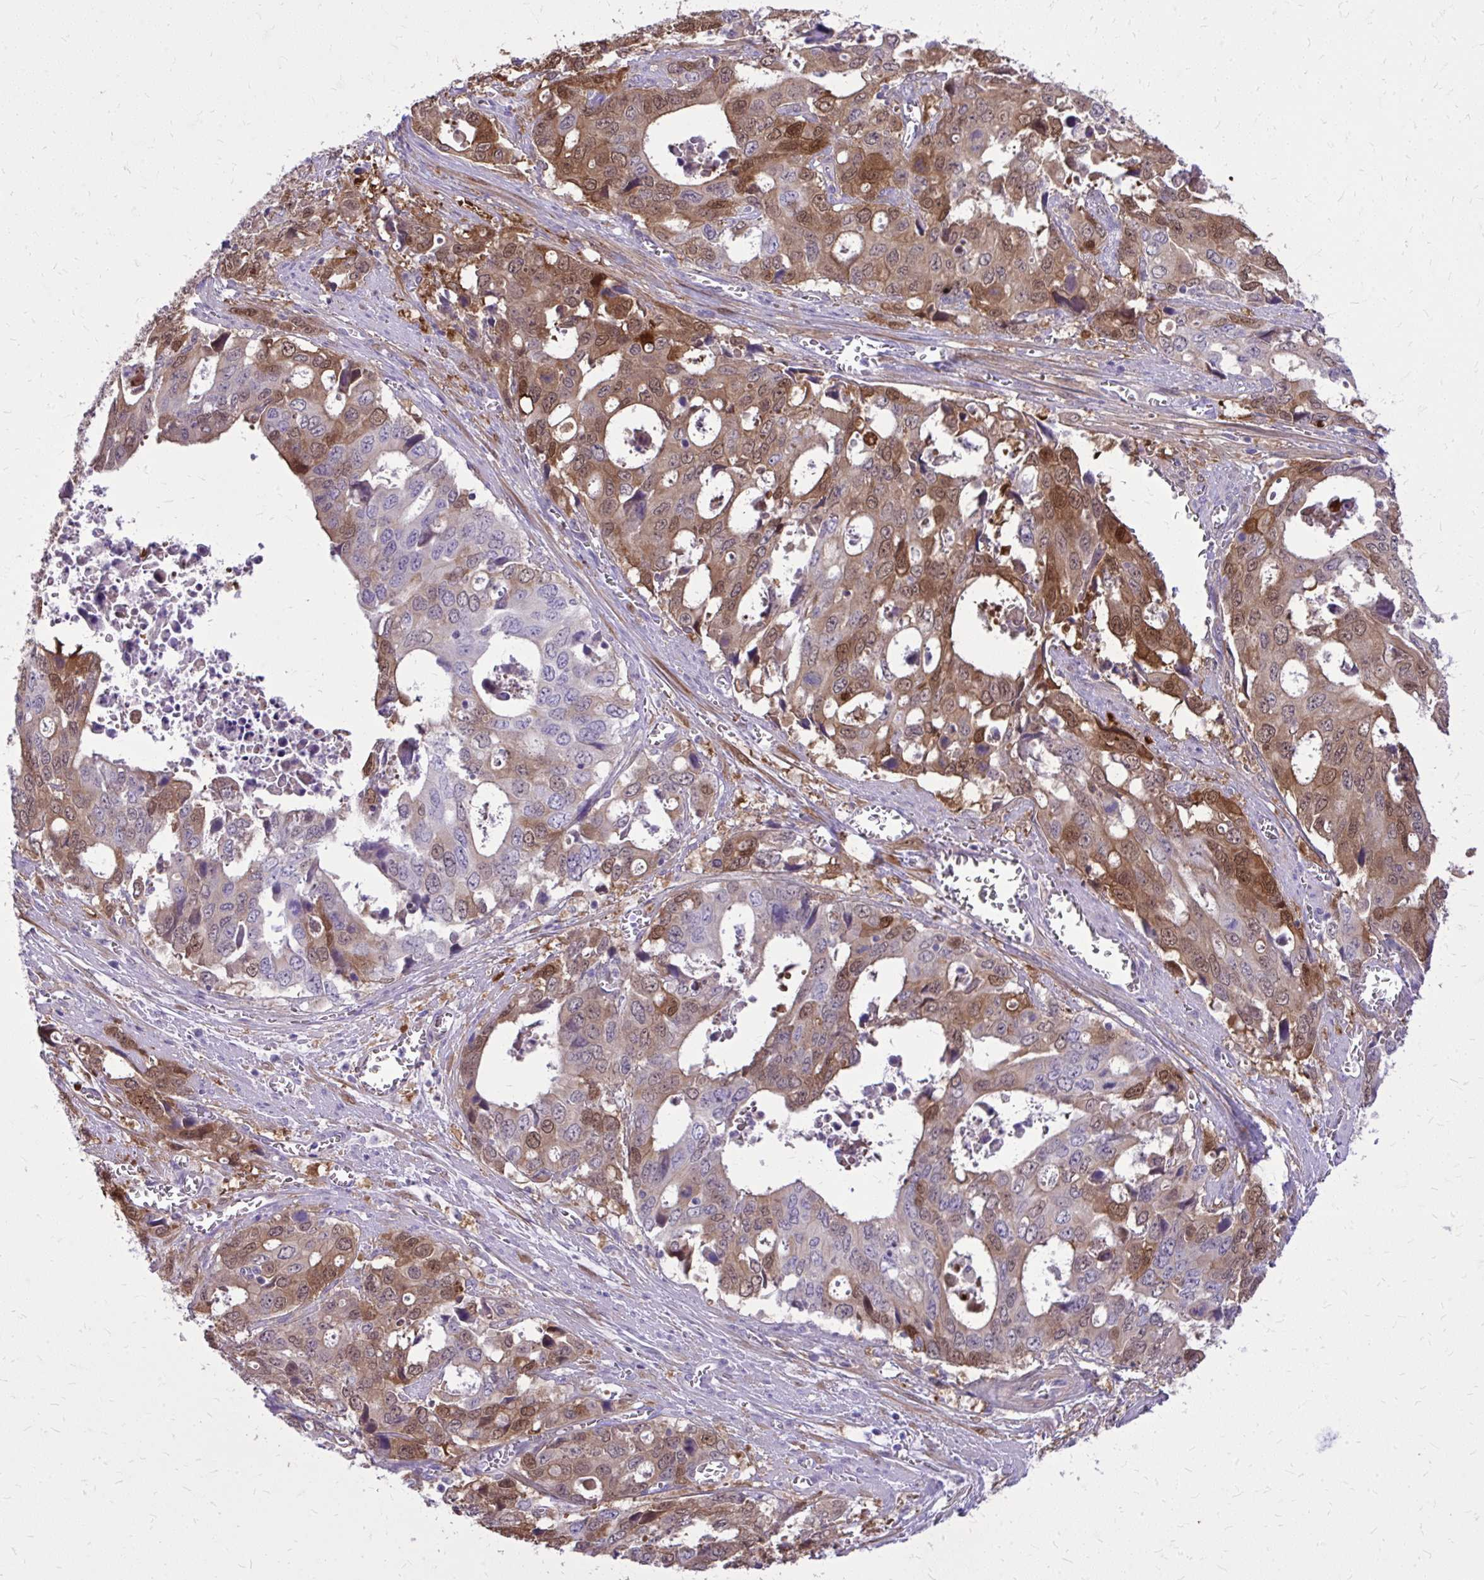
{"staining": {"intensity": "moderate", "quantity": ">75%", "location": "cytoplasmic/membranous,nuclear"}, "tissue": "stomach cancer", "cell_type": "Tumor cells", "image_type": "cancer", "snomed": [{"axis": "morphology", "description": "Adenocarcinoma, NOS"}, {"axis": "topography", "description": "Stomach, upper"}], "caption": "Immunohistochemistry (DAB (3,3'-diaminobenzidine)) staining of stomach adenocarcinoma shows moderate cytoplasmic/membranous and nuclear protein positivity in about >75% of tumor cells.", "gene": "NNMT", "patient": {"sex": "male", "age": 74}}